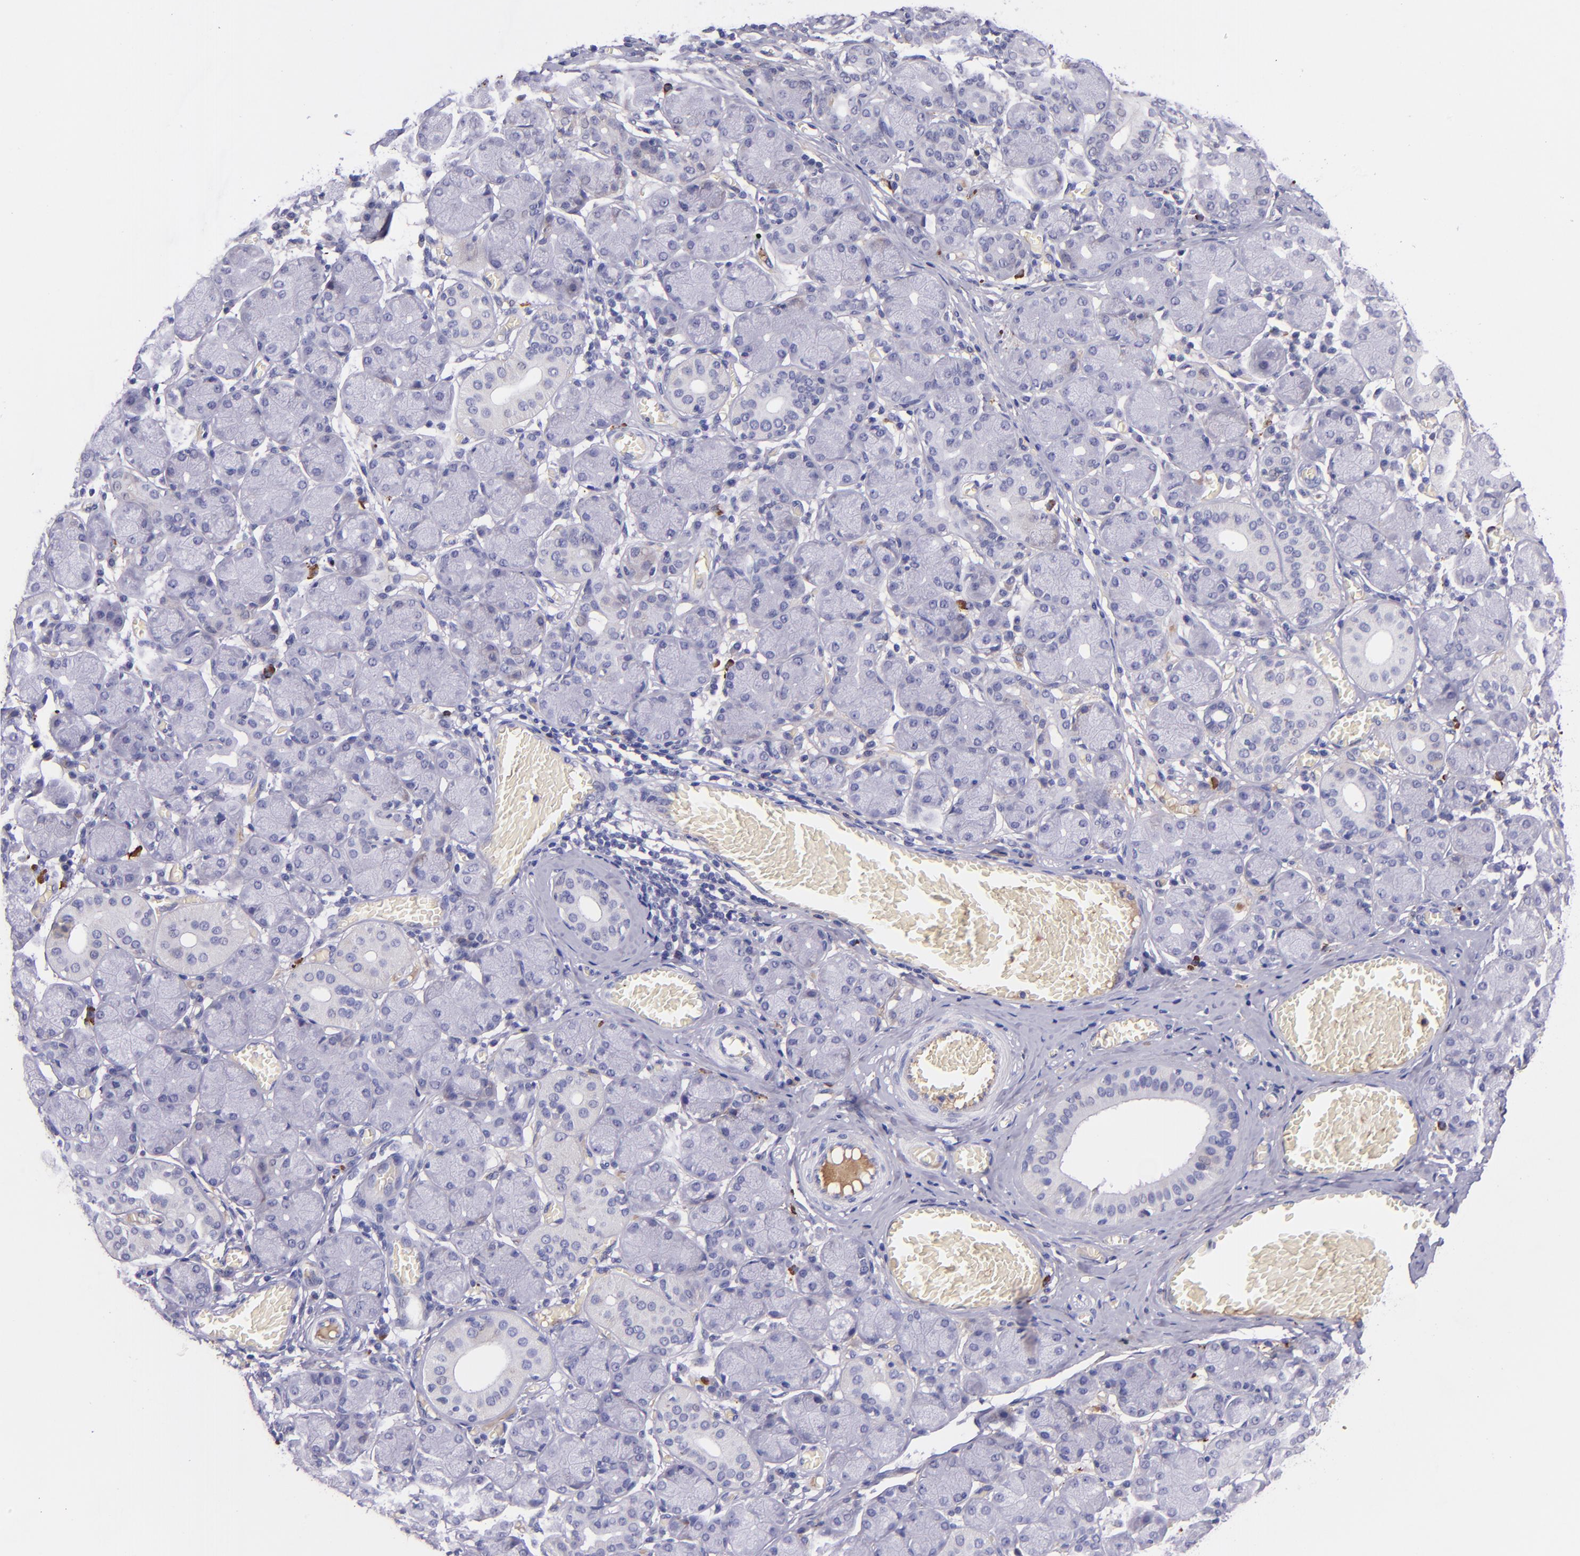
{"staining": {"intensity": "negative", "quantity": "none", "location": "none"}, "tissue": "salivary gland", "cell_type": "Glandular cells", "image_type": "normal", "snomed": [{"axis": "morphology", "description": "Normal tissue, NOS"}, {"axis": "topography", "description": "Salivary gland"}], "caption": "Salivary gland stained for a protein using immunohistochemistry exhibits no staining glandular cells.", "gene": "KNG1", "patient": {"sex": "female", "age": 24}}